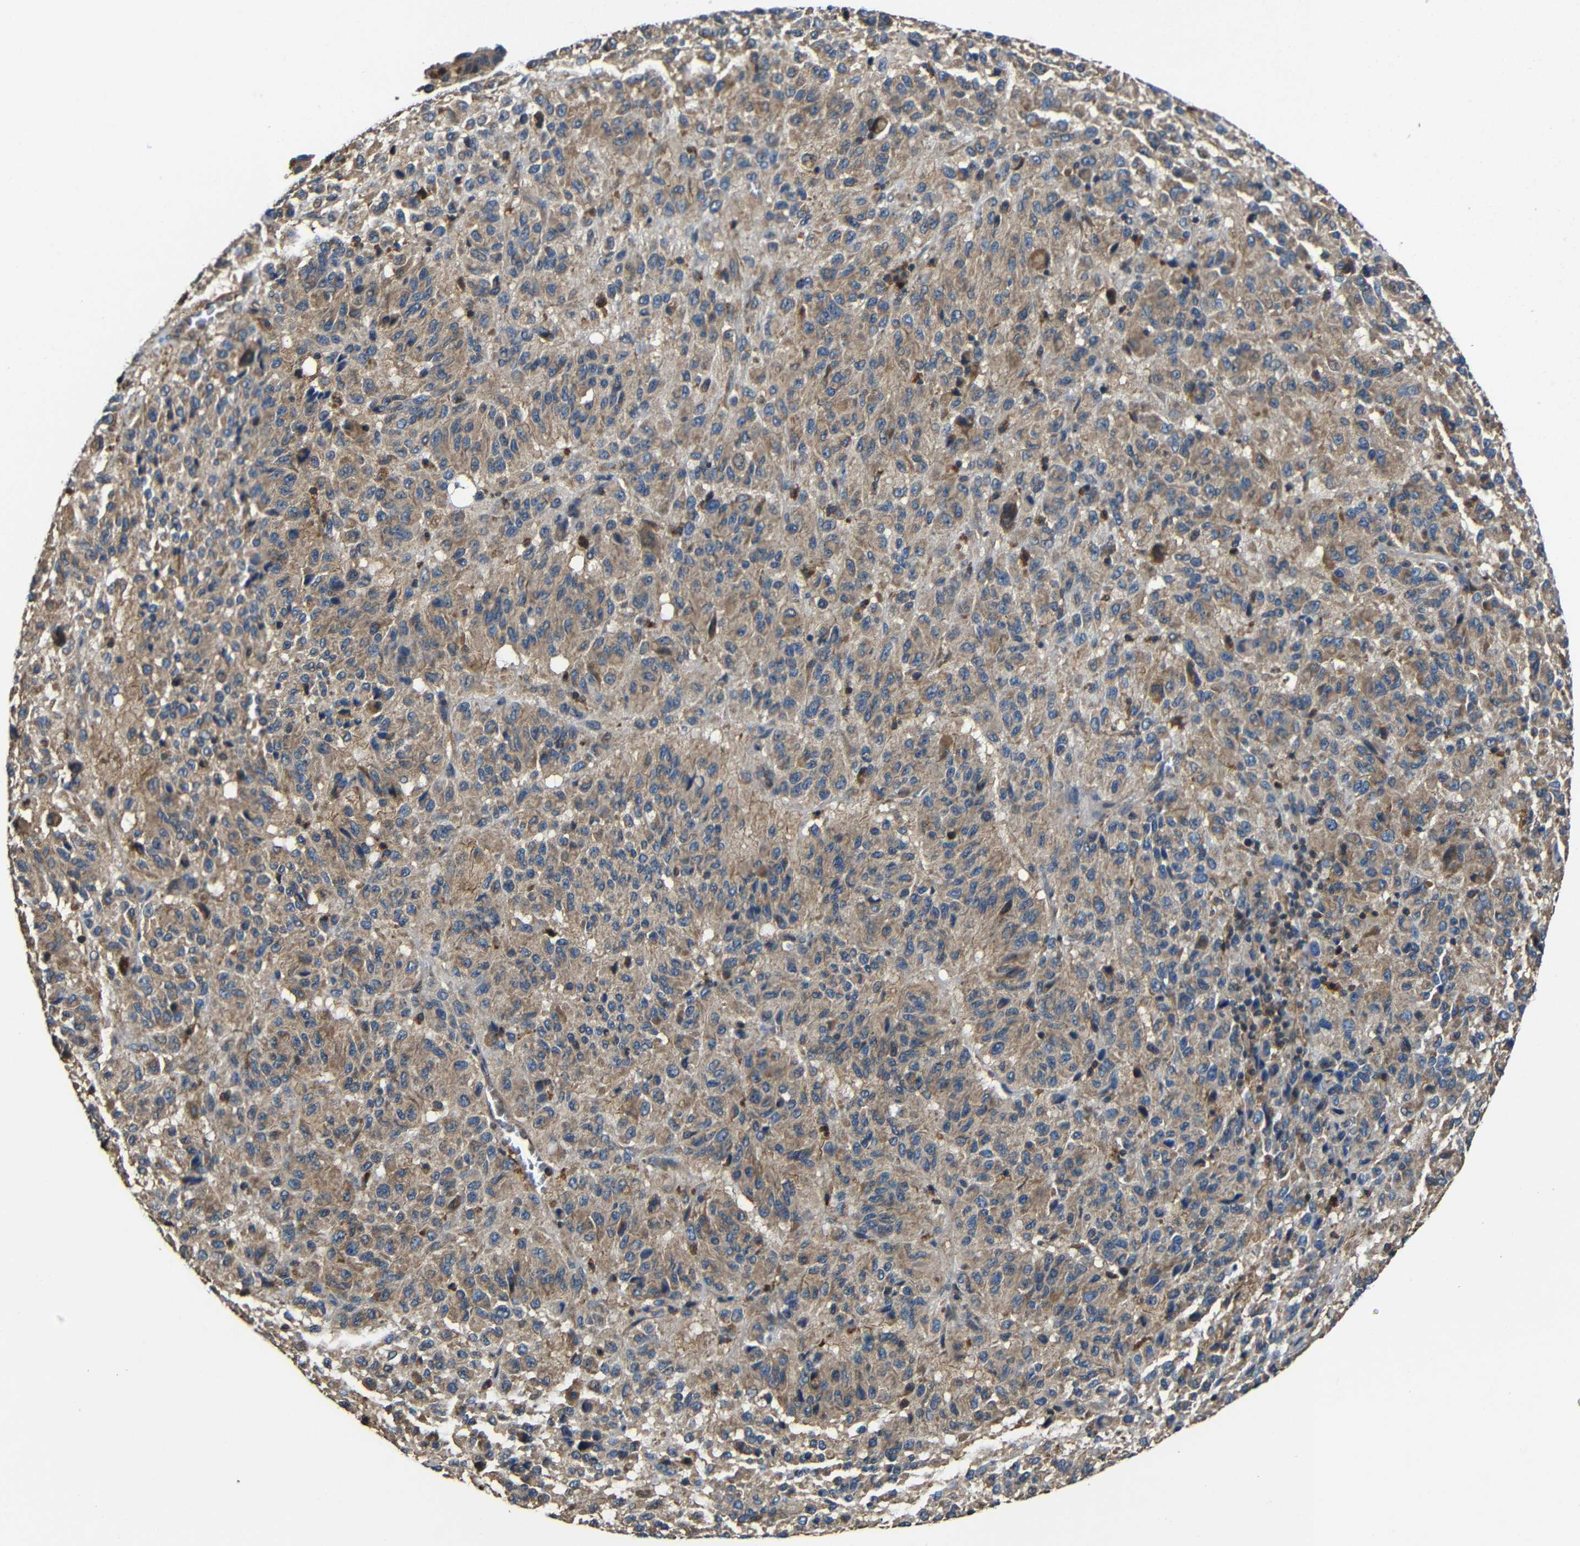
{"staining": {"intensity": "moderate", "quantity": ">75%", "location": "cytoplasmic/membranous"}, "tissue": "melanoma", "cell_type": "Tumor cells", "image_type": "cancer", "snomed": [{"axis": "morphology", "description": "Malignant melanoma, Metastatic site"}, {"axis": "topography", "description": "Lung"}], "caption": "Immunohistochemical staining of human malignant melanoma (metastatic site) demonstrates medium levels of moderate cytoplasmic/membranous protein positivity in approximately >75% of tumor cells.", "gene": "GDI1", "patient": {"sex": "male", "age": 64}}